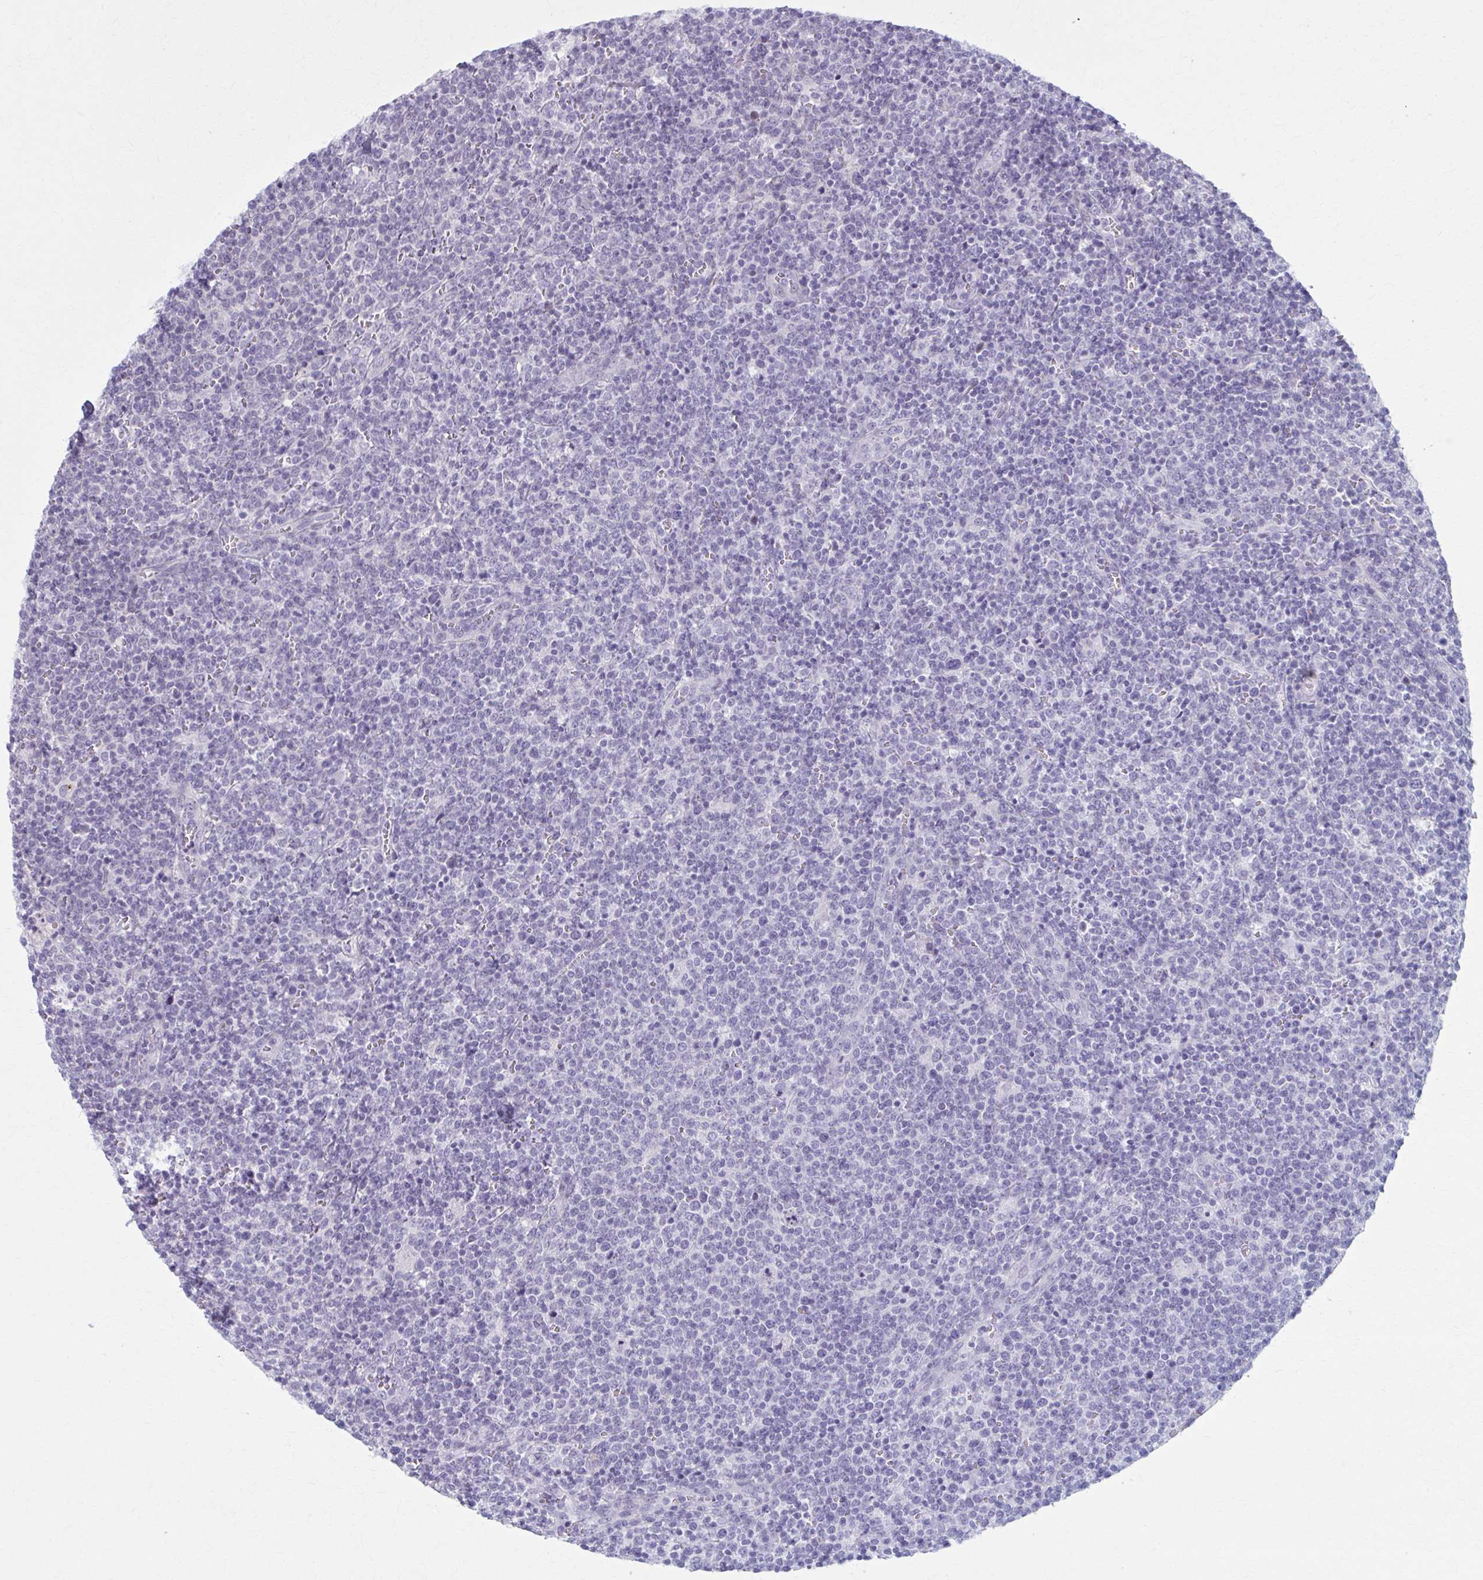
{"staining": {"intensity": "negative", "quantity": "none", "location": "none"}, "tissue": "lymphoma", "cell_type": "Tumor cells", "image_type": "cancer", "snomed": [{"axis": "morphology", "description": "Malignant lymphoma, non-Hodgkin's type, High grade"}, {"axis": "topography", "description": "Lymph node"}], "caption": "The photomicrograph exhibits no significant staining in tumor cells of malignant lymphoma, non-Hodgkin's type (high-grade).", "gene": "NUMBL", "patient": {"sex": "male", "age": 61}}